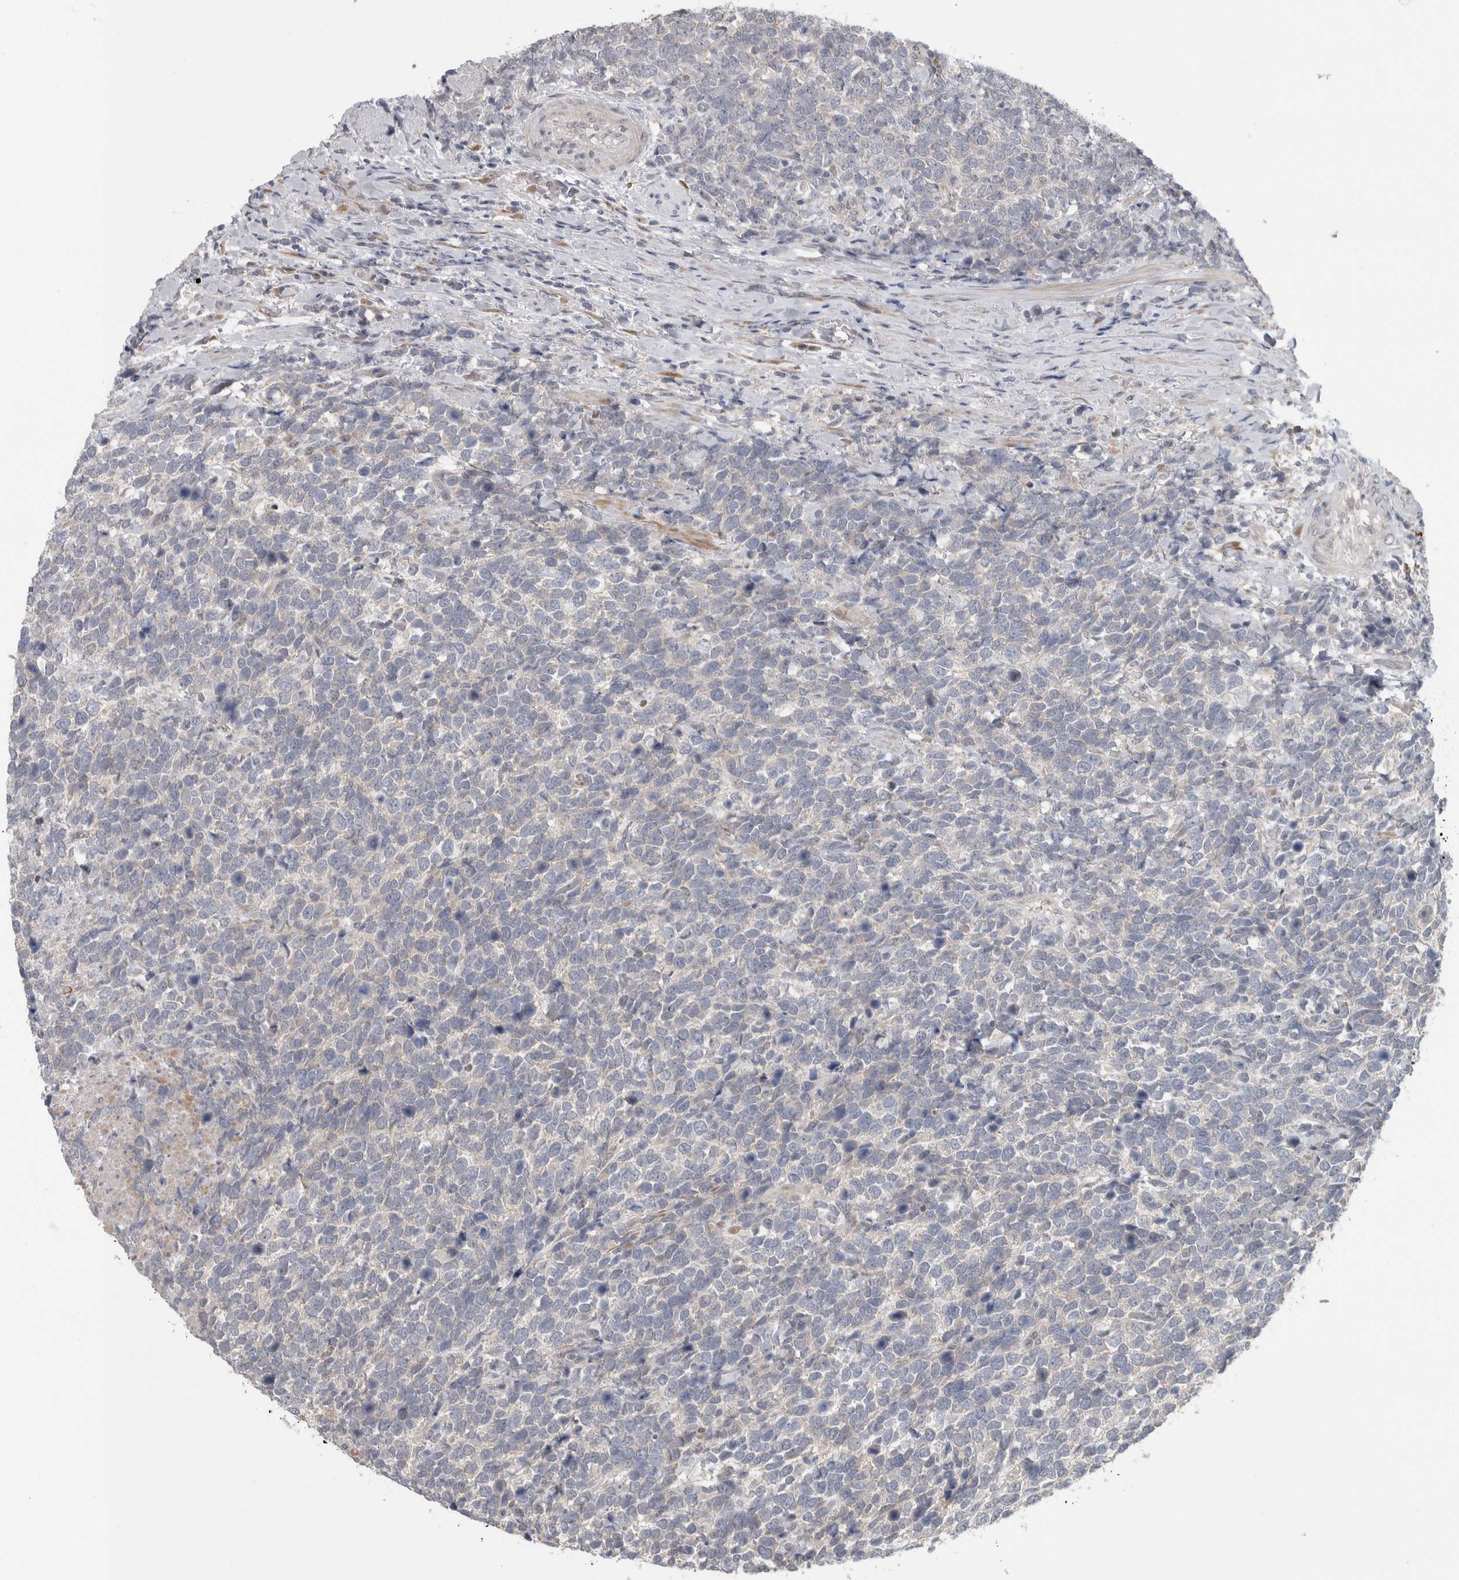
{"staining": {"intensity": "negative", "quantity": "none", "location": "none"}, "tissue": "urothelial cancer", "cell_type": "Tumor cells", "image_type": "cancer", "snomed": [{"axis": "morphology", "description": "Urothelial carcinoma, High grade"}, {"axis": "topography", "description": "Urinary bladder"}], "caption": "This is an immunohistochemistry histopathology image of human urothelial cancer. There is no expression in tumor cells.", "gene": "CUL2", "patient": {"sex": "female", "age": 82}}